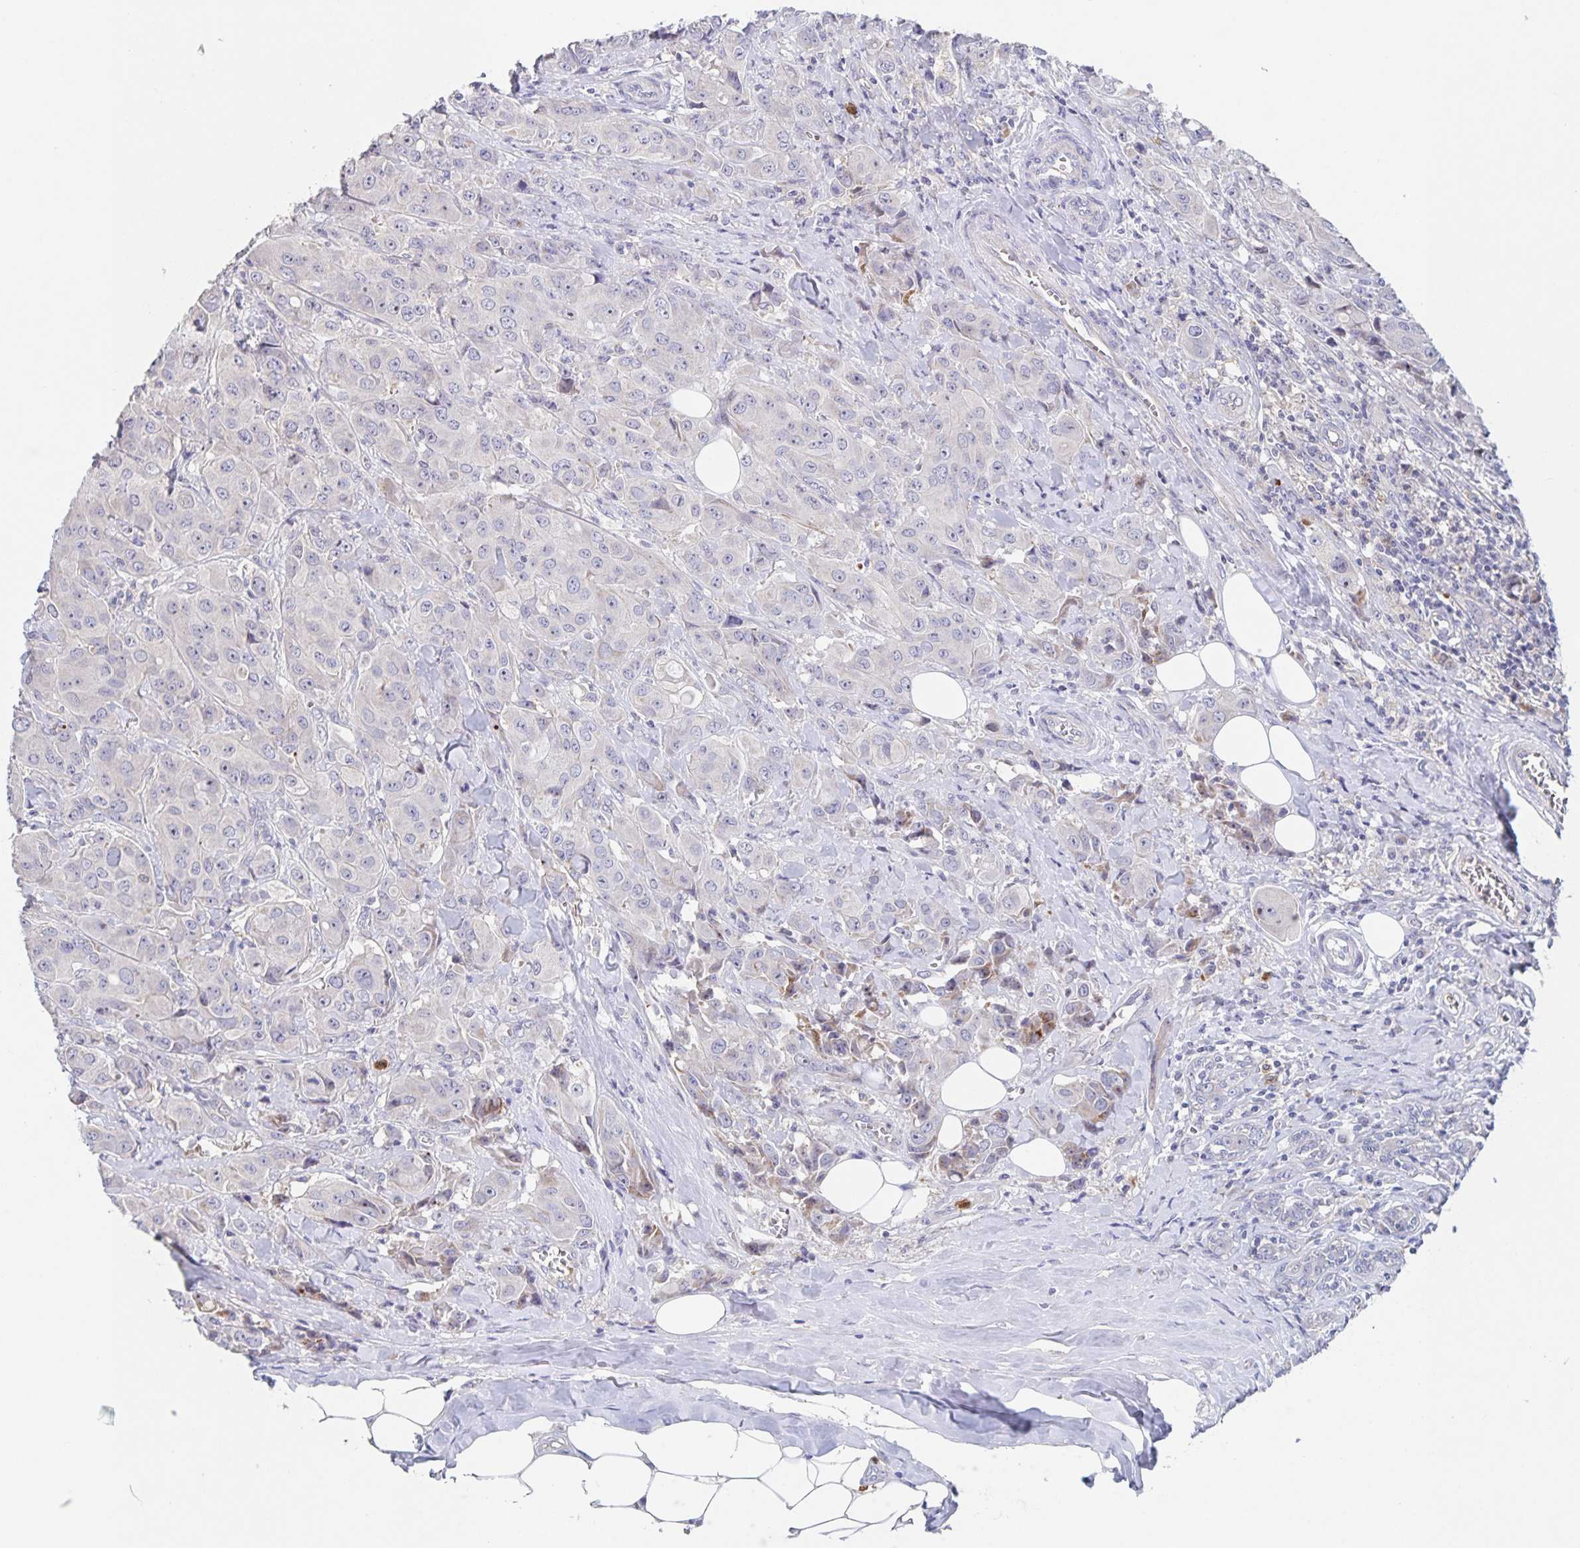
{"staining": {"intensity": "negative", "quantity": "none", "location": "none"}, "tissue": "breast cancer", "cell_type": "Tumor cells", "image_type": "cancer", "snomed": [{"axis": "morphology", "description": "Normal tissue, NOS"}, {"axis": "morphology", "description": "Duct carcinoma"}, {"axis": "topography", "description": "Breast"}], "caption": "An IHC micrograph of infiltrating ductal carcinoma (breast) is shown. There is no staining in tumor cells of infiltrating ductal carcinoma (breast). (DAB immunohistochemistry visualized using brightfield microscopy, high magnification).", "gene": "CDC42BPG", "patient": {"sex": "female", "age": 43}}